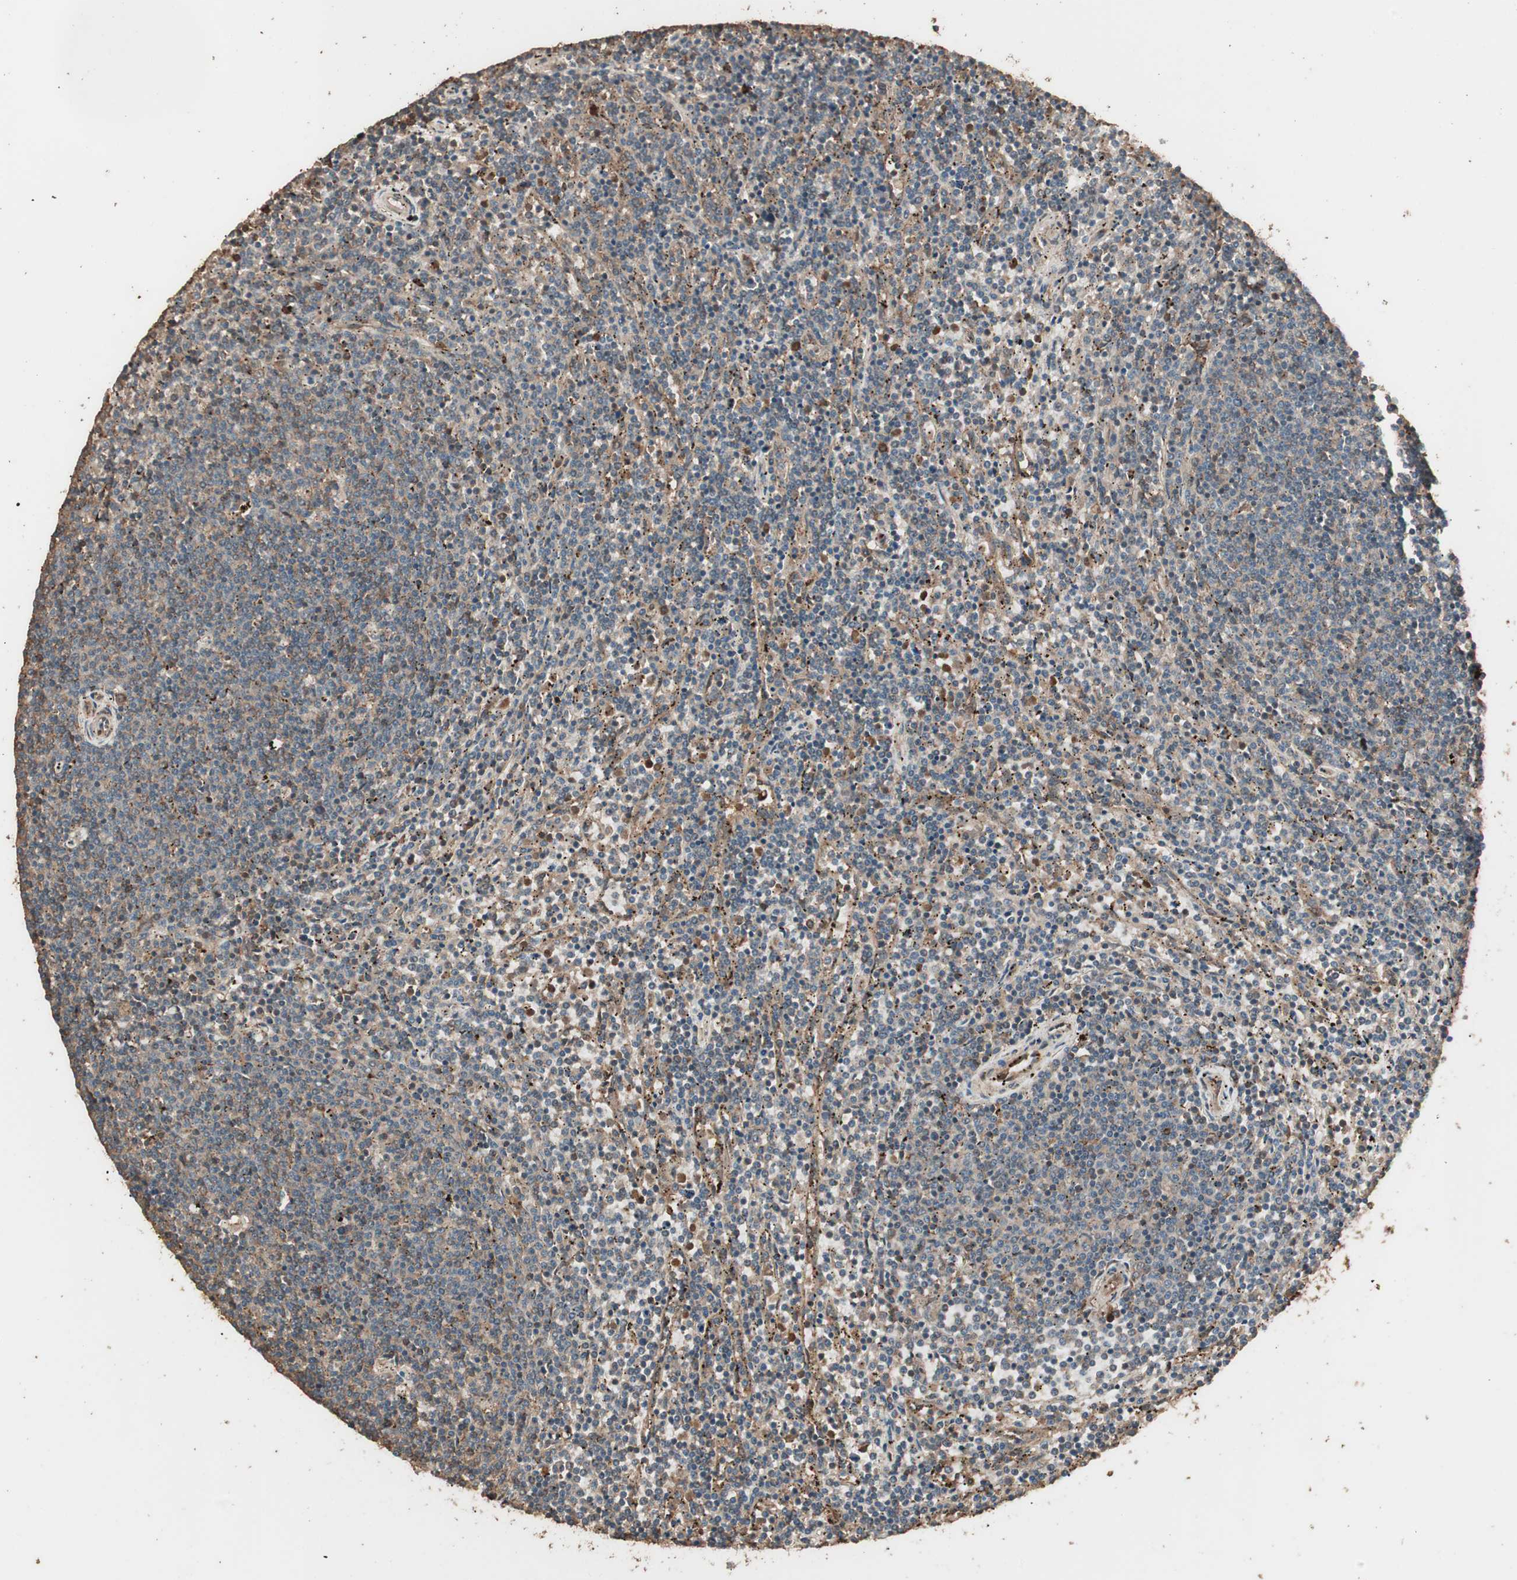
{"staining": {"intensity": "moderate", "quantity": "25%-75%", "location": "cytoplasmic/membranous"}, "tissue": "lymphoma", "cell_type": "Tumor cells", "image_type": "cancer", "snomed": [{"axis": "morphology", "description": "Malignant lymphoma, non-Hodgkin's type, Low grade"}, {"axis": "topography", "description": "Spleen"}], "caption": "IHC micrograph of neoplastic tissue: human malignant lymphoma, non-Hodgkin's type (low-grade) stained using immunohistochemistry reveals medium levels of moderate protein expression localized specifically in the cytoplasmic/membranous of tumor cells, appearing as a cytoplasmic/membranous brown color.", "gene": "CCN4", "patient": {"sex": "female", "age": 50}}